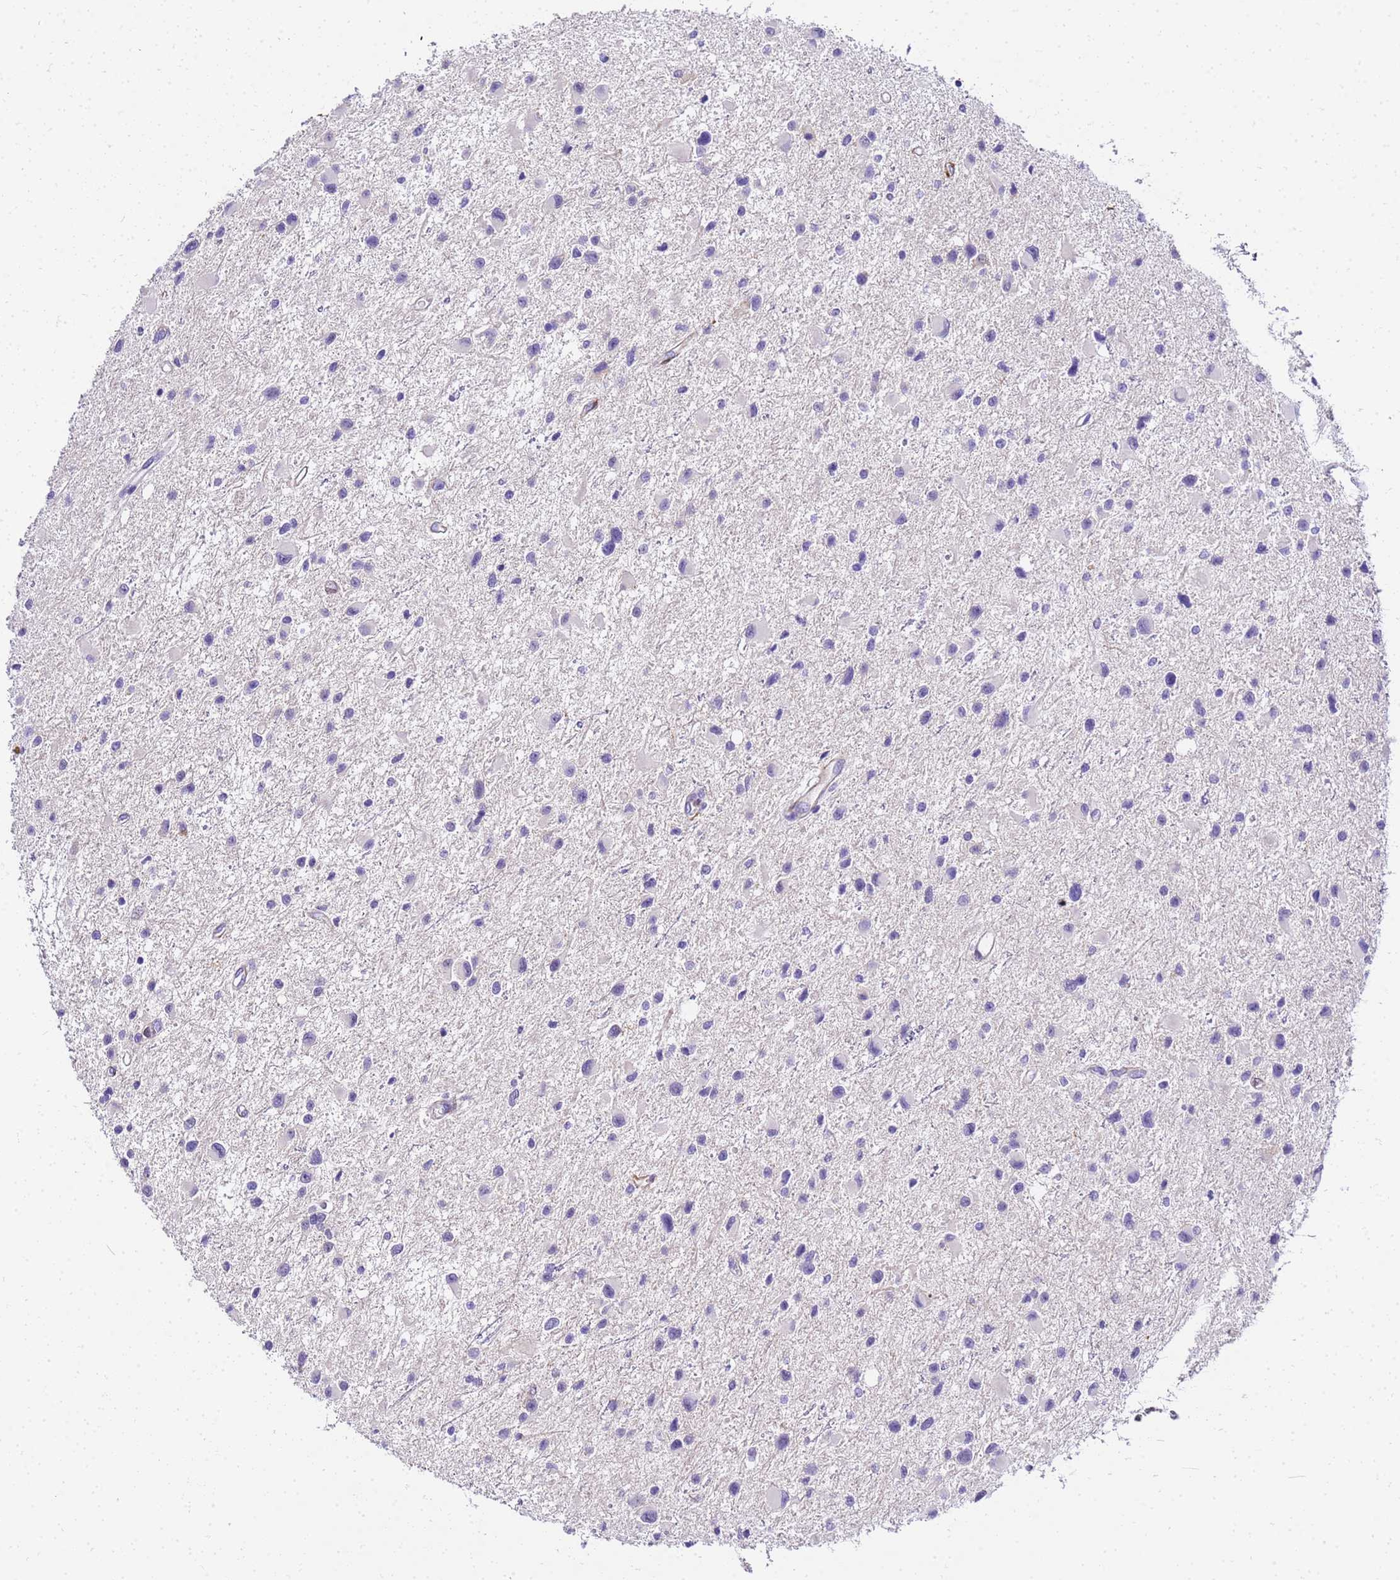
{"staining": {"intensity": "negative", "quantity": "none", "location": "none"}, "tissue": "glioma", "cell_type": "Tumor cells", "image_type": "cancer", "snomed": [{"axis": "morphology", "description": "Glioma, malignant, Low grade"}, {"axis": "topography", "description": "Brain"}], "caption": "A high-resolution histopathology image shows immunohistochemistry (IHC) staining of glioma, which reveals no significant expression in tumor cells.", "gene": "HSPB6", "patient": {"sex": "female", "age": 32}}